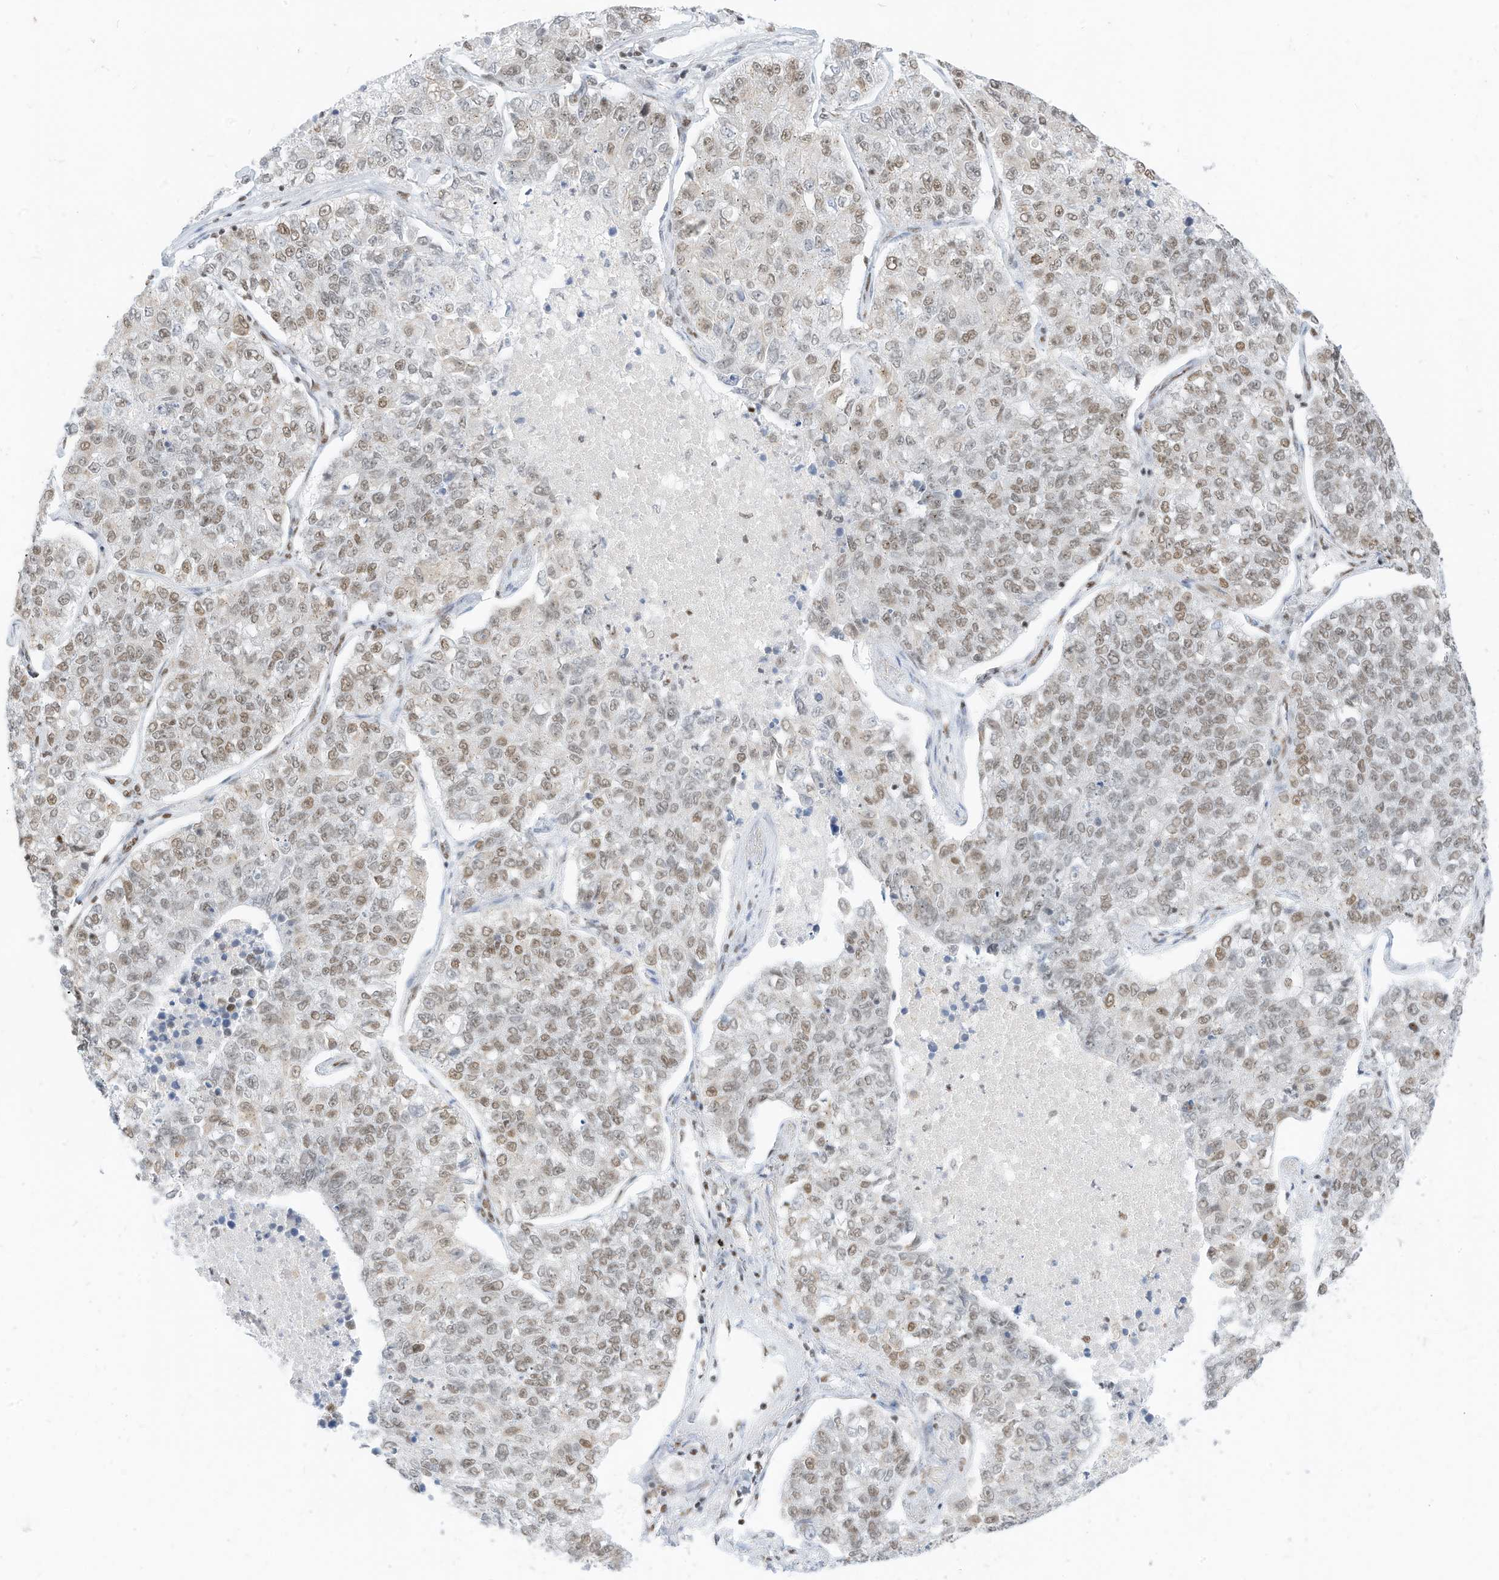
{"staining": {"intensity": "weak", "quantity": ">75%", "location": "nuclear"}, "tissue": "lung cancer", "cell_type": "Tumor cells", "image_type": "cancer", "snomed": [{"axis": "morphology", "description": "Adenocarcinoma, NOS"}, {"axis": "topography", "description": "Lung"}], "caption": "Tumor cells exhibit low levels of weak nuclear positivity in about >75% of cells in human adenocarcinoma (lung).", "gene": "SMARCA2", "patient": {"sex": "male", "age": 49}}